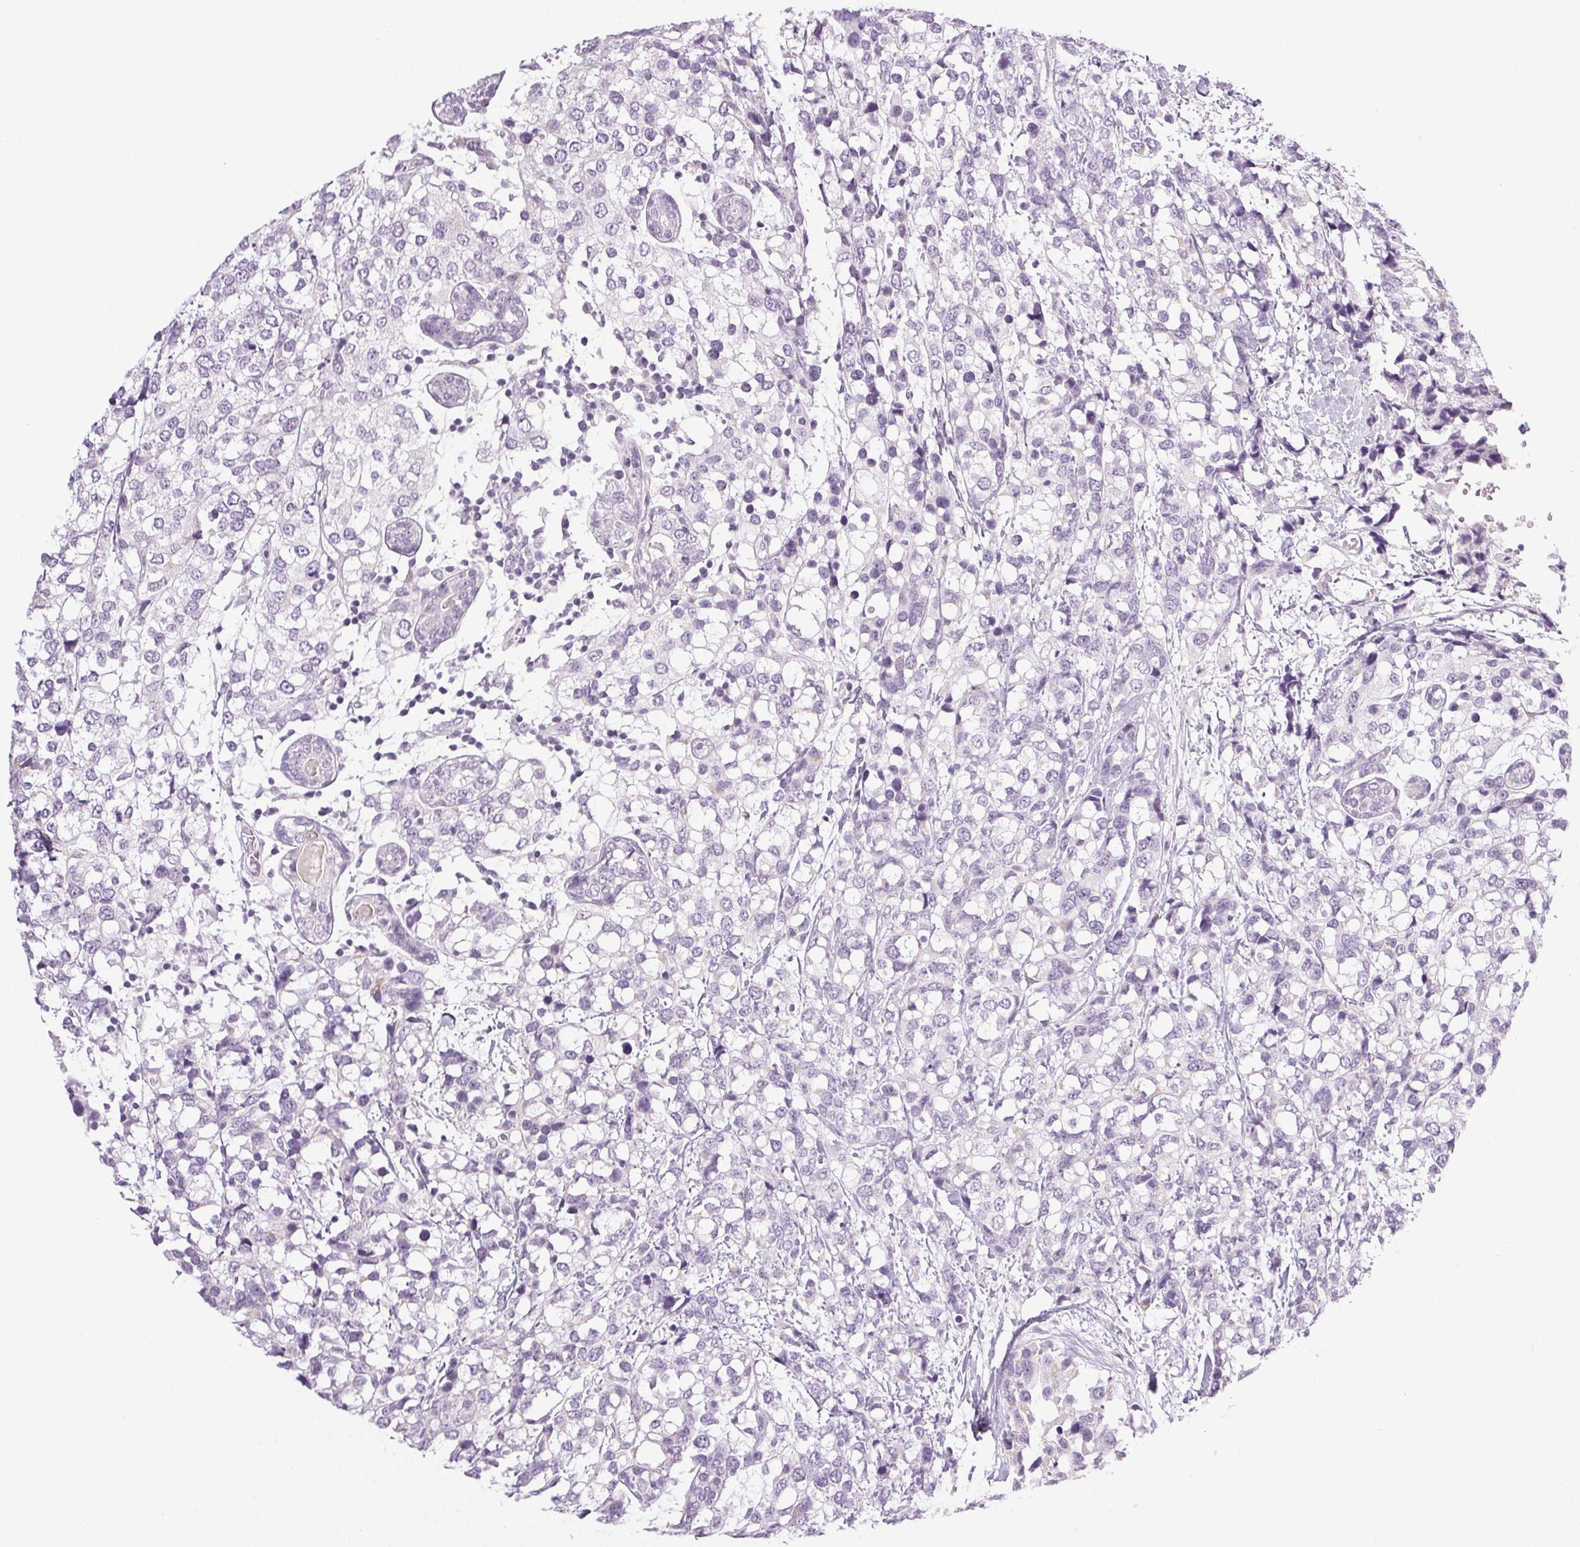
{"staining": {"intensity": "negative", "quantity": "none", "location": "none"}, "tissue": "breast cancer", "cell_type": "Tumor cells", "image_type": "cancer", "snomed": [{"axis": "morphology", "description": "Lobular carcinoma"}, {"axis": "topography", "description": "Breast"}], "caption": "Protein analysis of breast cancer reveals no significant expression in tumor cells.", "gene": "COL7A1", "patient": {"sex": "female", "age": 59}}